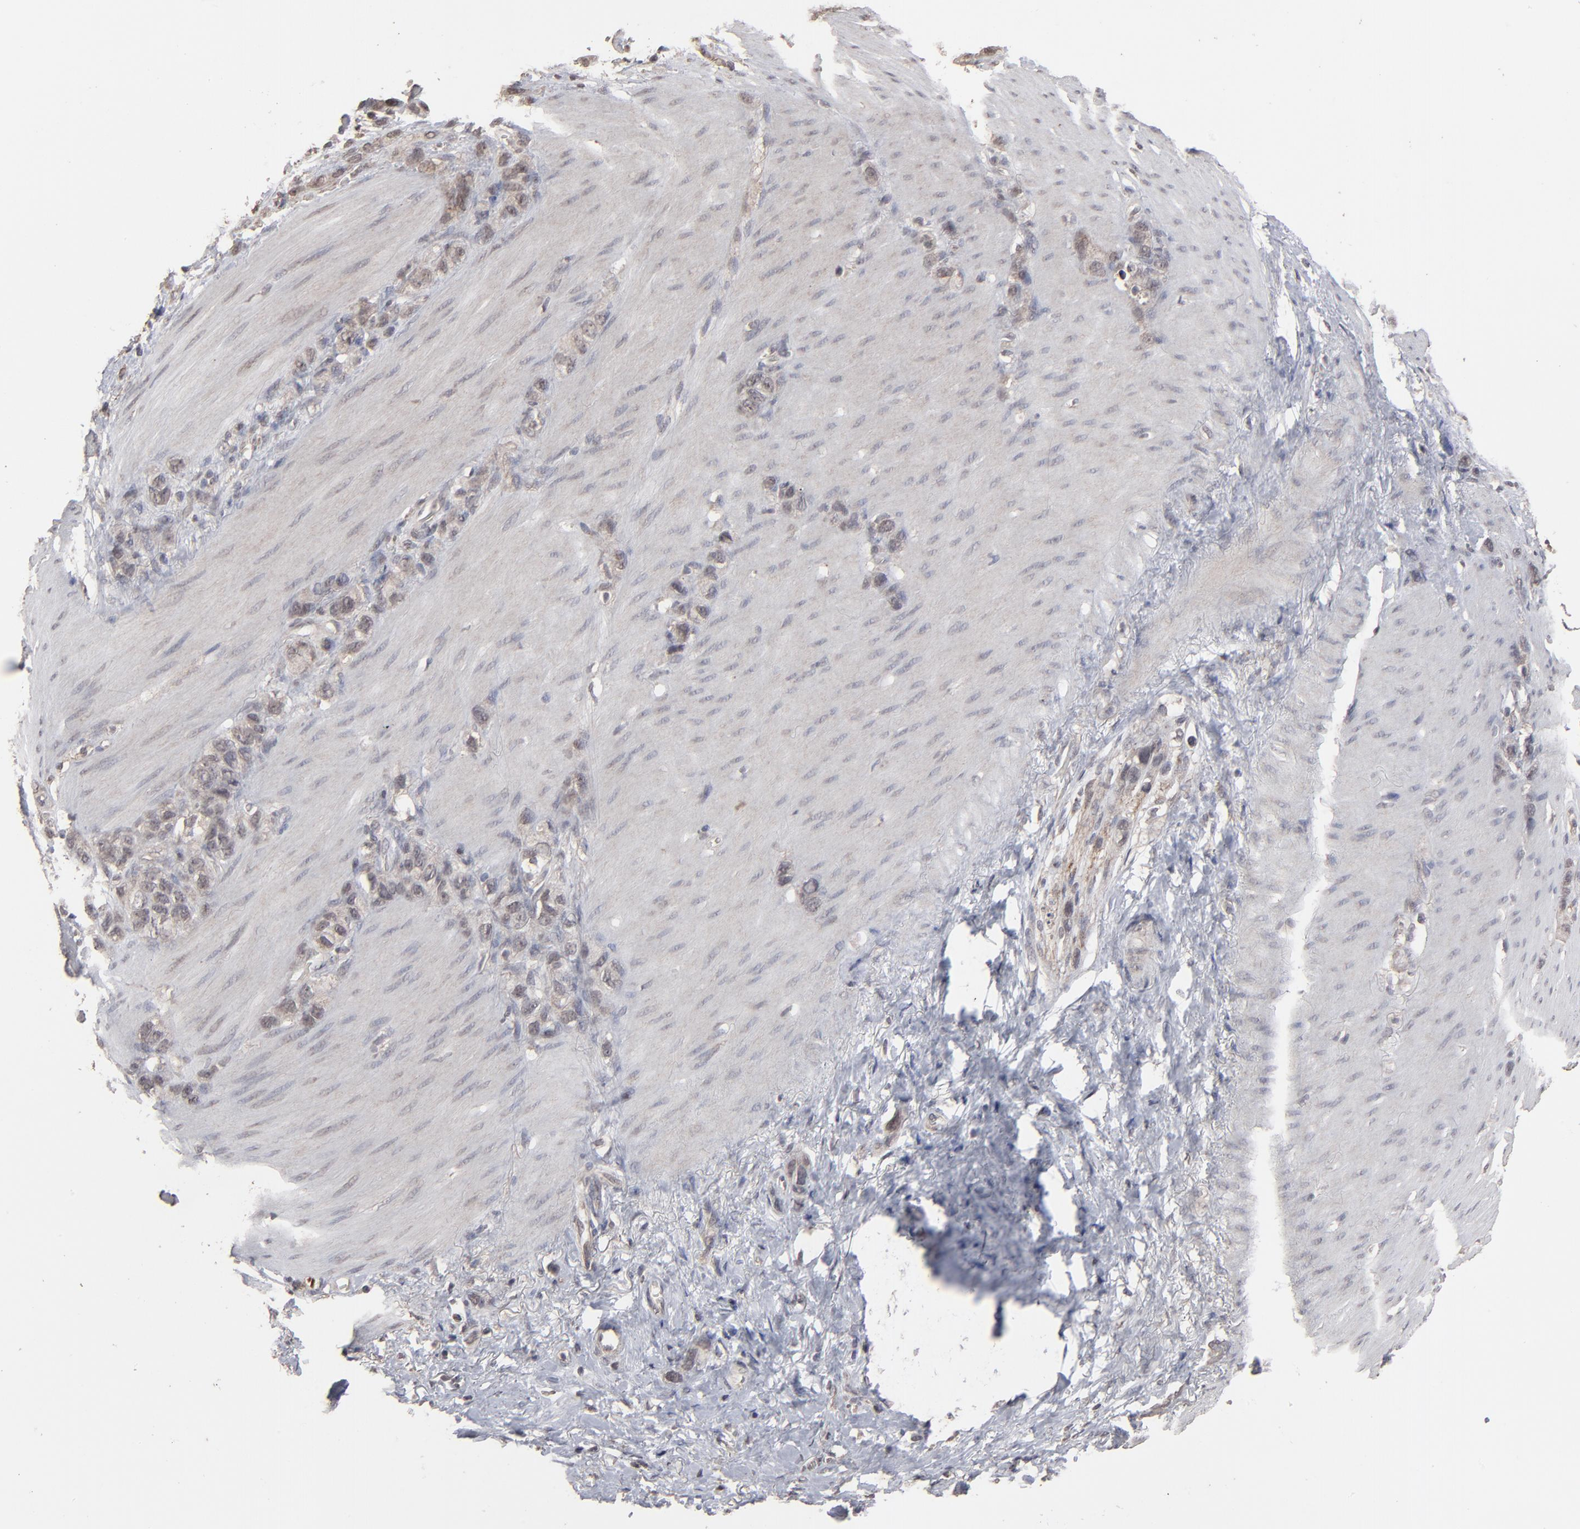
{"staining": {"intensity": "weak", "quantity": "25%-75%", "location": "cytoplasmic/membranous"}, "tissue": "stomach cancer", "cell_type": "Tumor cells", "image_type": "cancer", "snomed": [{"axis": "morphology", "description": "Normal tissue, NOS"}, {"axis": "morphology", "description": "Adenocarcinoma, NOS"}, {"axis": "morphology", "description": "Adenocarcinoma, High grade"}, {"axis": "topography", "description": "Stomach, upper"}, {"axis": "topography", "description": "Stomach"}], "caption": "Stomach cancer was stained to show a protein in brown. There is low levels of weak cytoplasmic/membranous positivity in about 25%-75% of tumor cells. Nuclei are stained in blue.", "gene": "SLC22A17", "patient": {"sex": "female", "age": 65}}